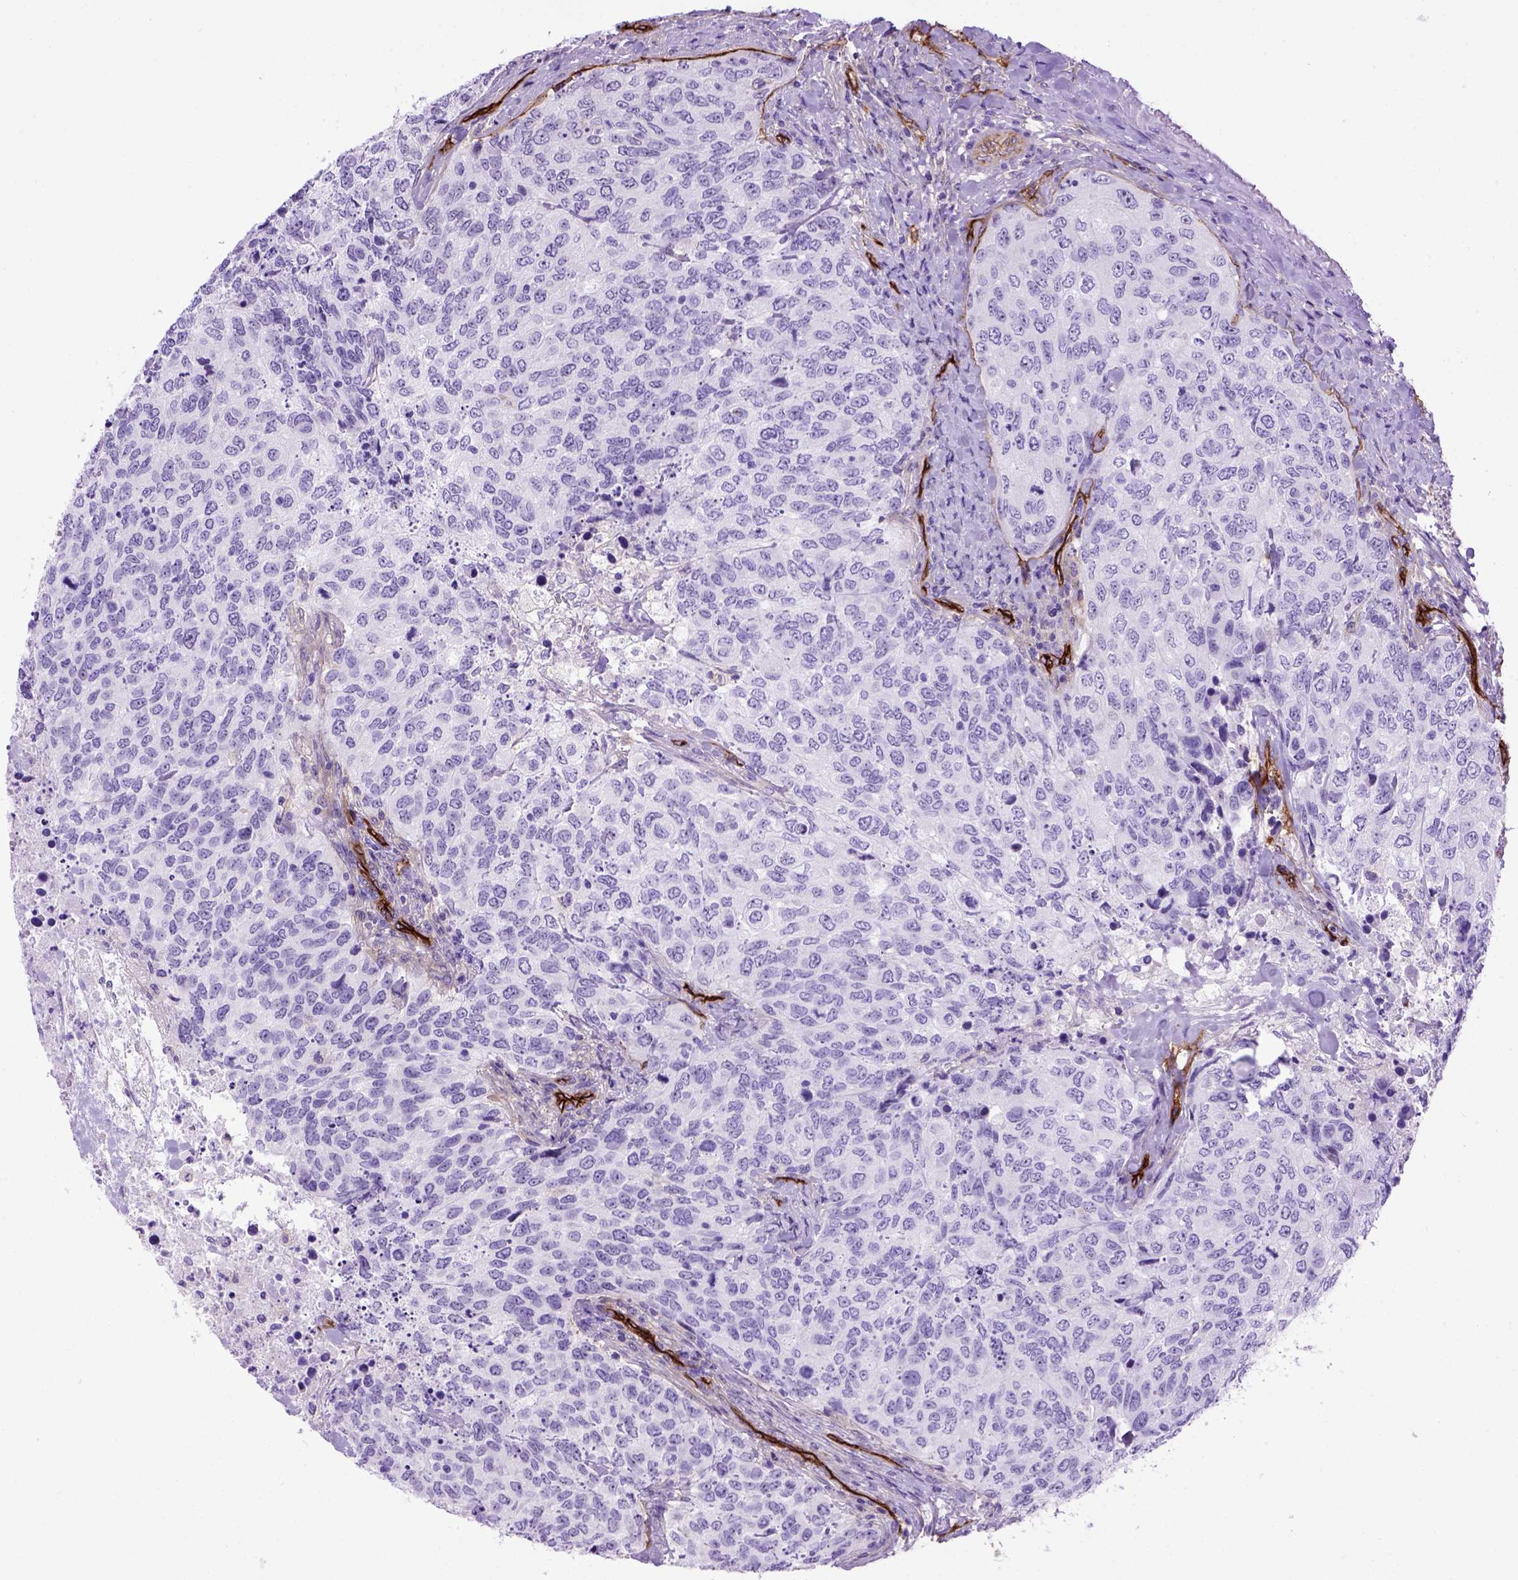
{"staining": {"intensity": "negative", "quantity": "none", "location": "none"}, "tissue": "urothelial cancer", "cell_type": "Tumor cells", "image_type": "cancer", "snomed": [{"axis": "morphology", "description": "Urothelial carcinoma, High grade"}, {"axis": "topography", "description": "Urinary bladder"}], "caption": "Urothelial cancer was stained to show a protein in brown. There is no significant expression in tumor cells.", "gene": "ENG", "patient": {"sex": "female", "age": 78}}